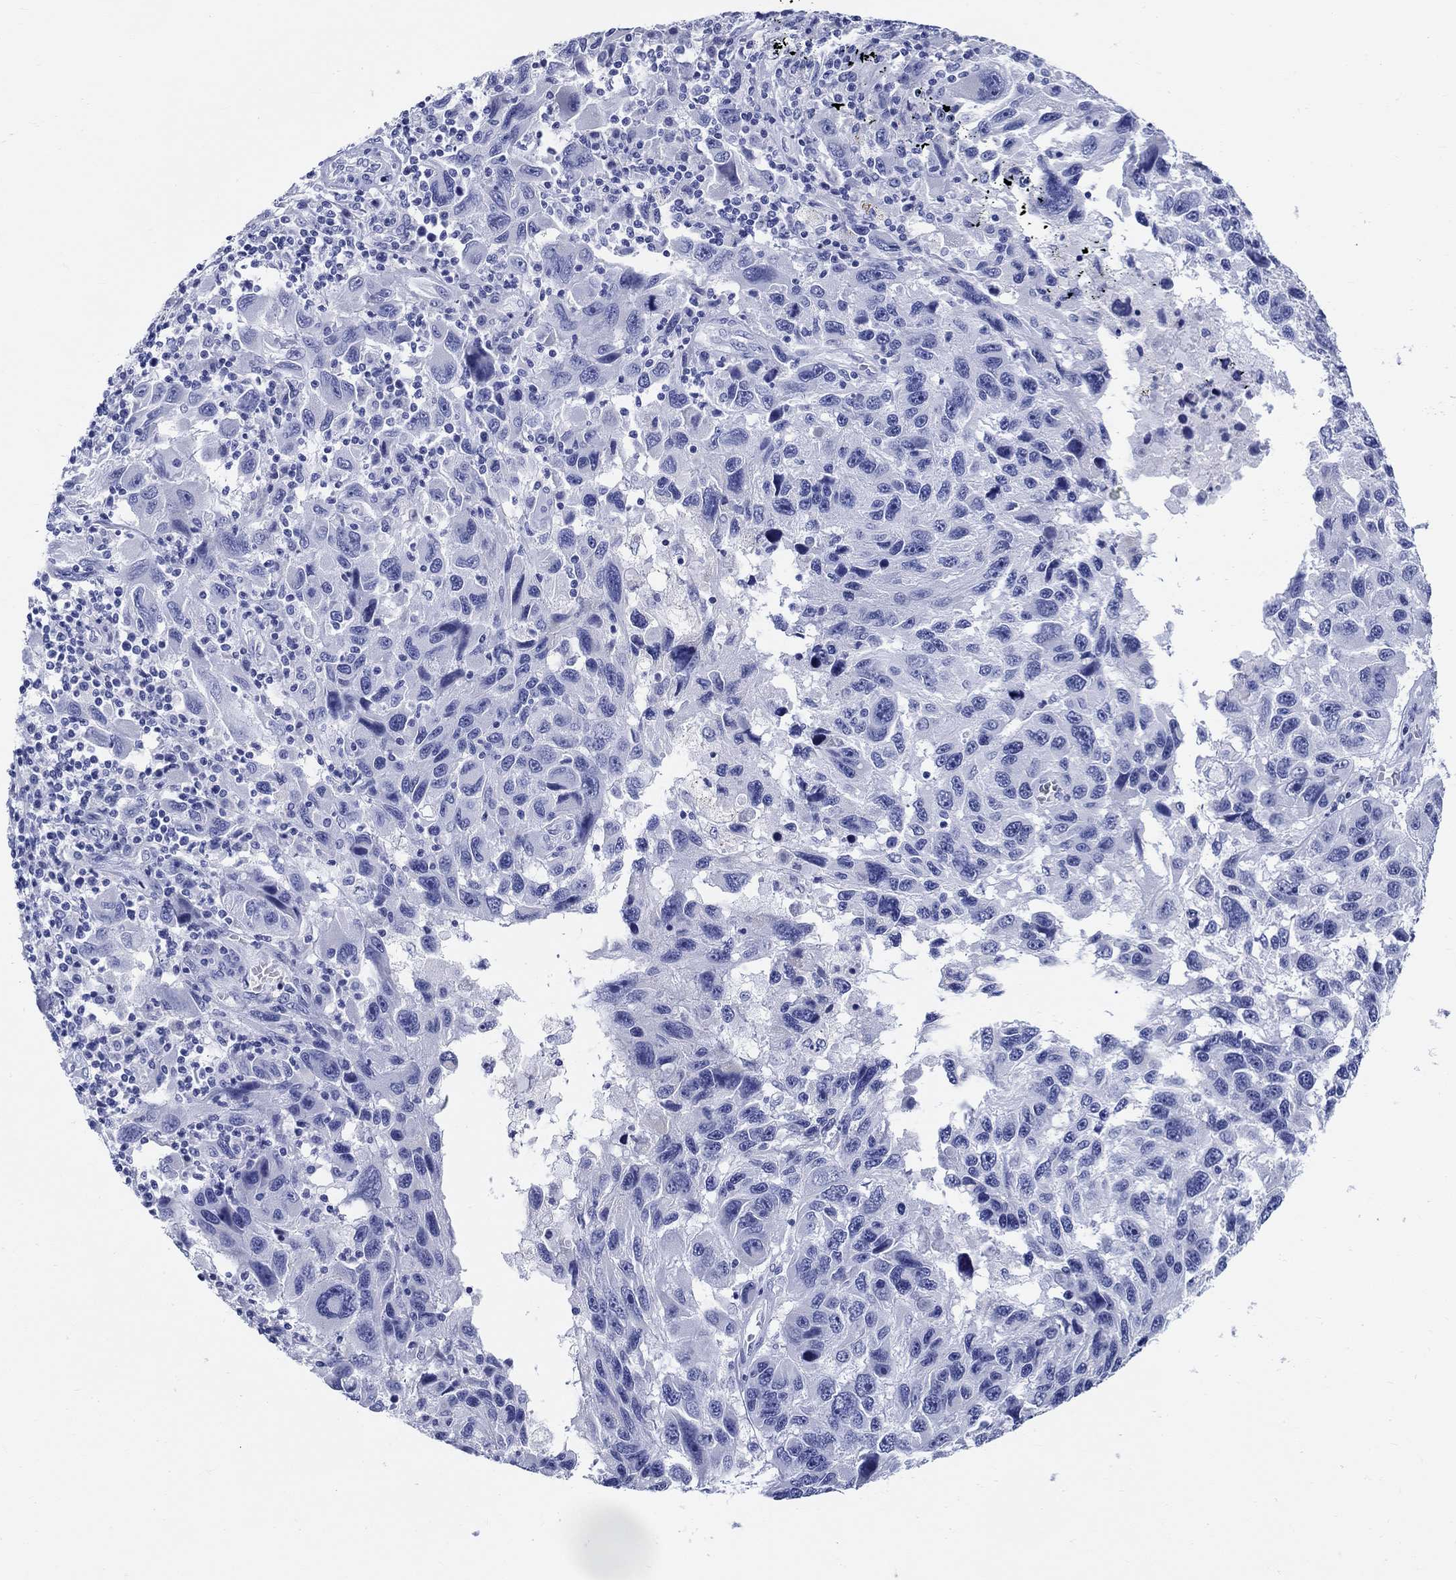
{"staining": {"intensity": "negative", "quantity": "none", "location": "none"}, "tissue": "melanoma", "cell_type": "Tumor cells", "image_type": "cancer", "snomed": [{"axis": "morphology", "description": "Malignant melanoma, NOS"}, {"axis": "topography", "description": "Skin"}], "caption": "Malignant melanoma stained for a protein using immunohistochemistry (IHC) exhibits no staining tumor cells.", "gene": "CRYGS", "patient": {"sex": "male", "age": 53}}